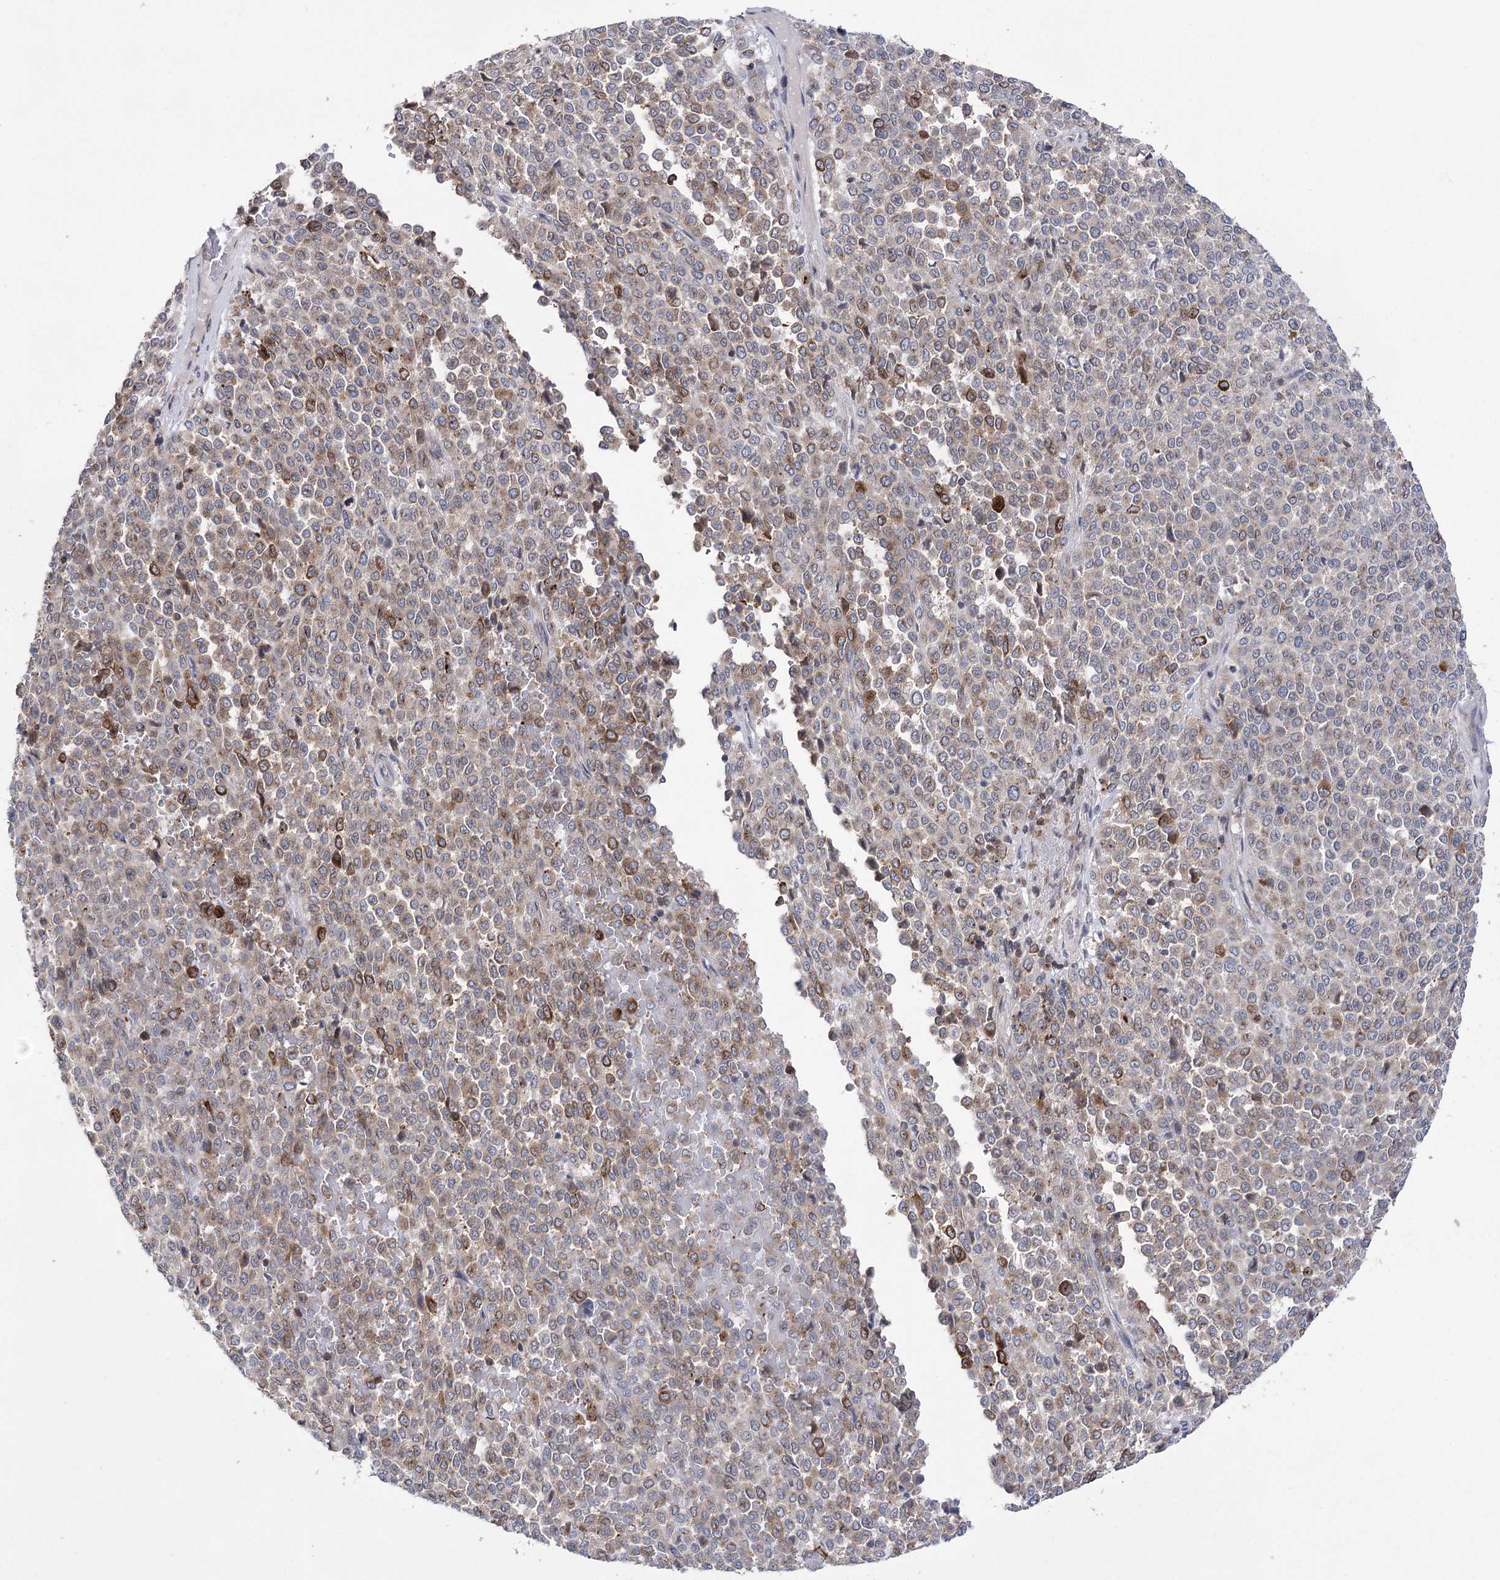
{"staining": {"intensity": "moderate", "quantity": "<25%", "location": "cytoplasmic/membranous"}, "tissue": "melanoma", "cell_type": "Tumor cells", "image_type": "cancer", "snomed": [{"axis": "morphology", "description": "Malignant melanoma, Metastatic site"}, {"axis": "topography", "description": "Pancreas"}], "caption": "Malignant melanoma (metastatic site) stained for a protein demonstrates moderate cytoplasmic/membranous positivity in tumor cells.", "gene": "ZNF622", "patient": {"sex": "female", "age": 30}}